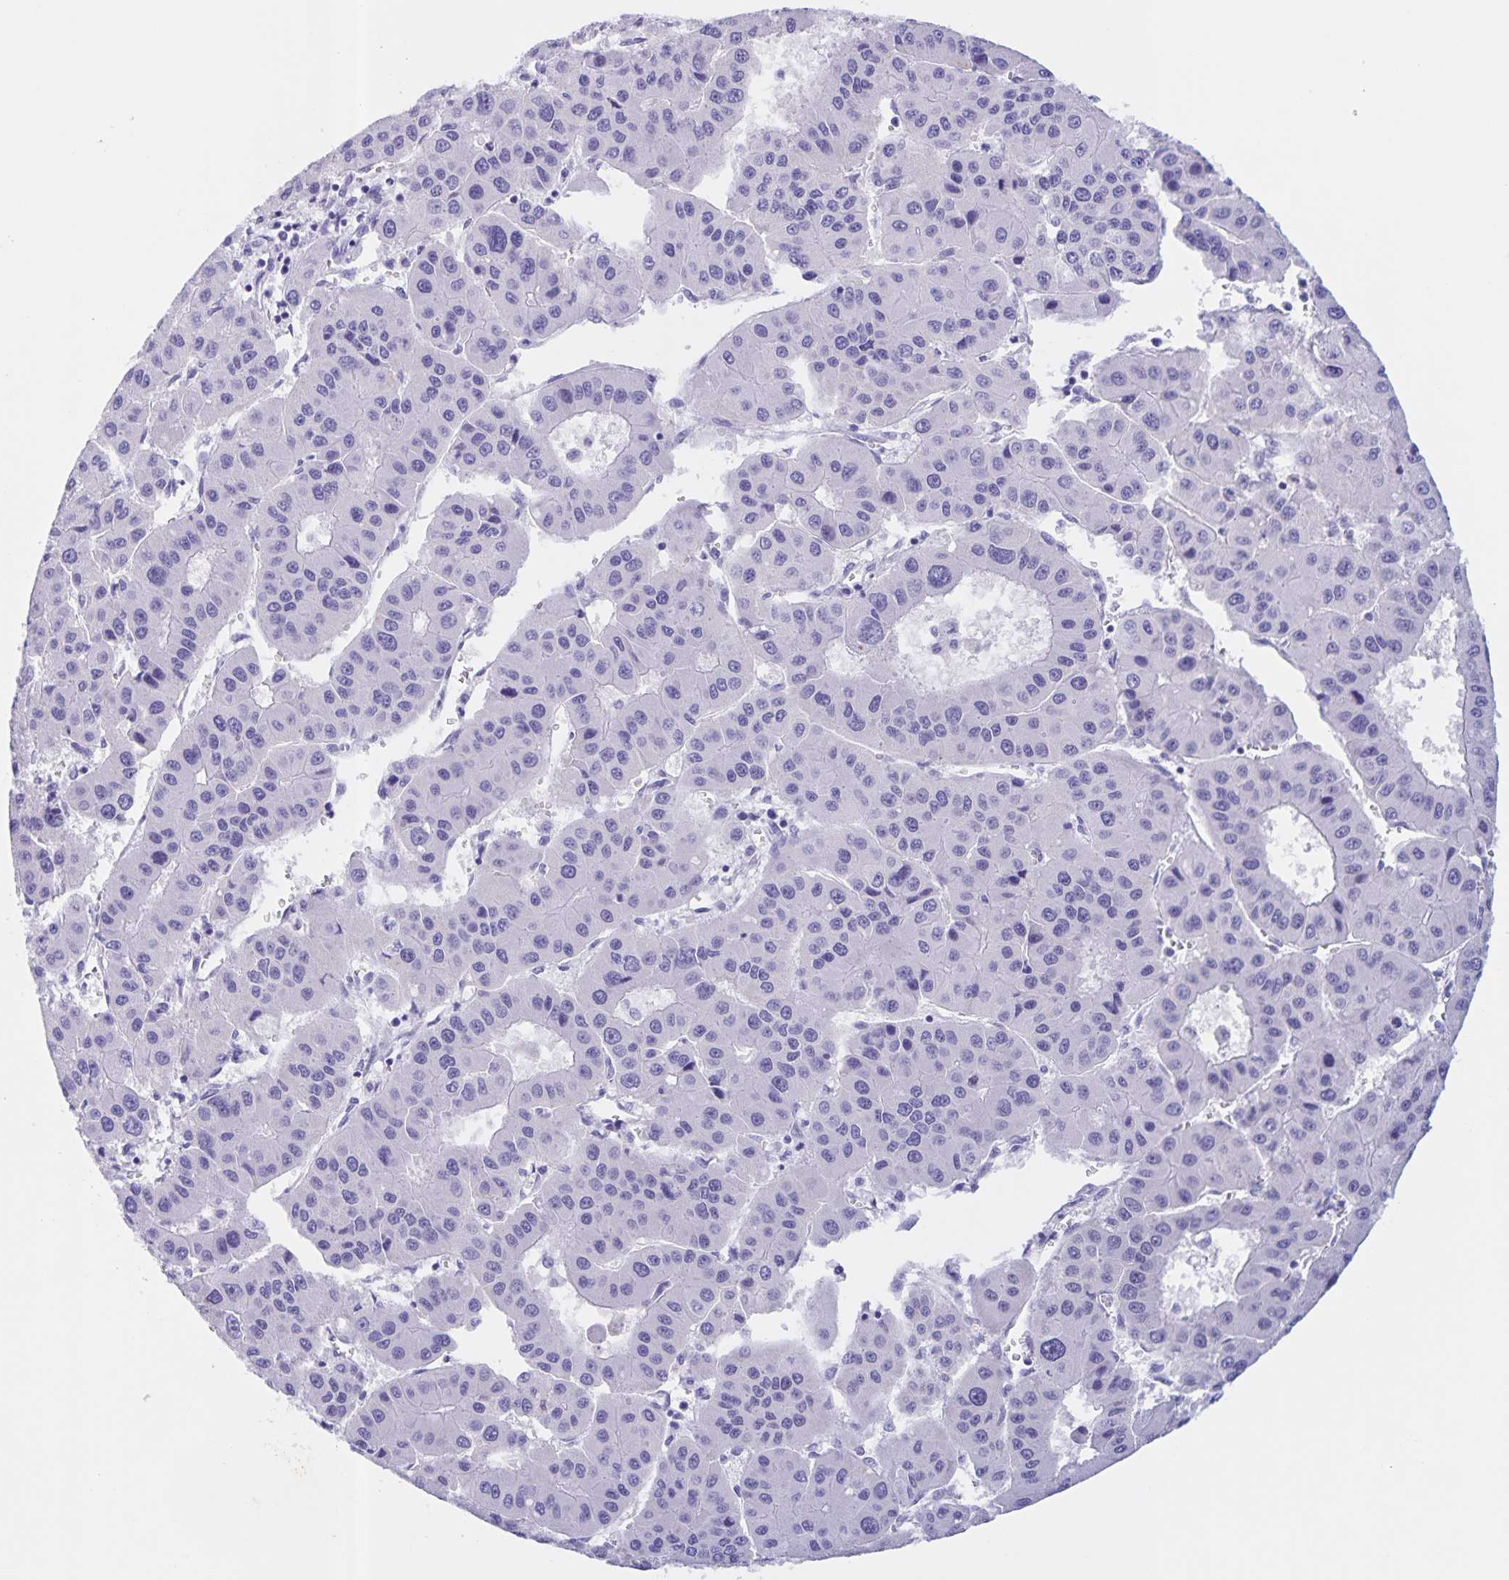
{"staining": {"intensity": "negative", "quantity": "none", "location": "none"}, "tissue": "liver cancer", "cell_type": "Tumor cells", "image_type": "cancer", "snomed": [{"axis": "morphology", "description": "Carcinoma, Hepatocellular, NOS"}, {"axis": "topography", "description": "Liver"}], "caption": "Immunohistochemical staining of liver cancer (hepatocellular carcinoma) demonstrates no significant expression in tumor cells.", "gene": "TGIF2LX", "patient": {"sex": "male", "age": 73}}